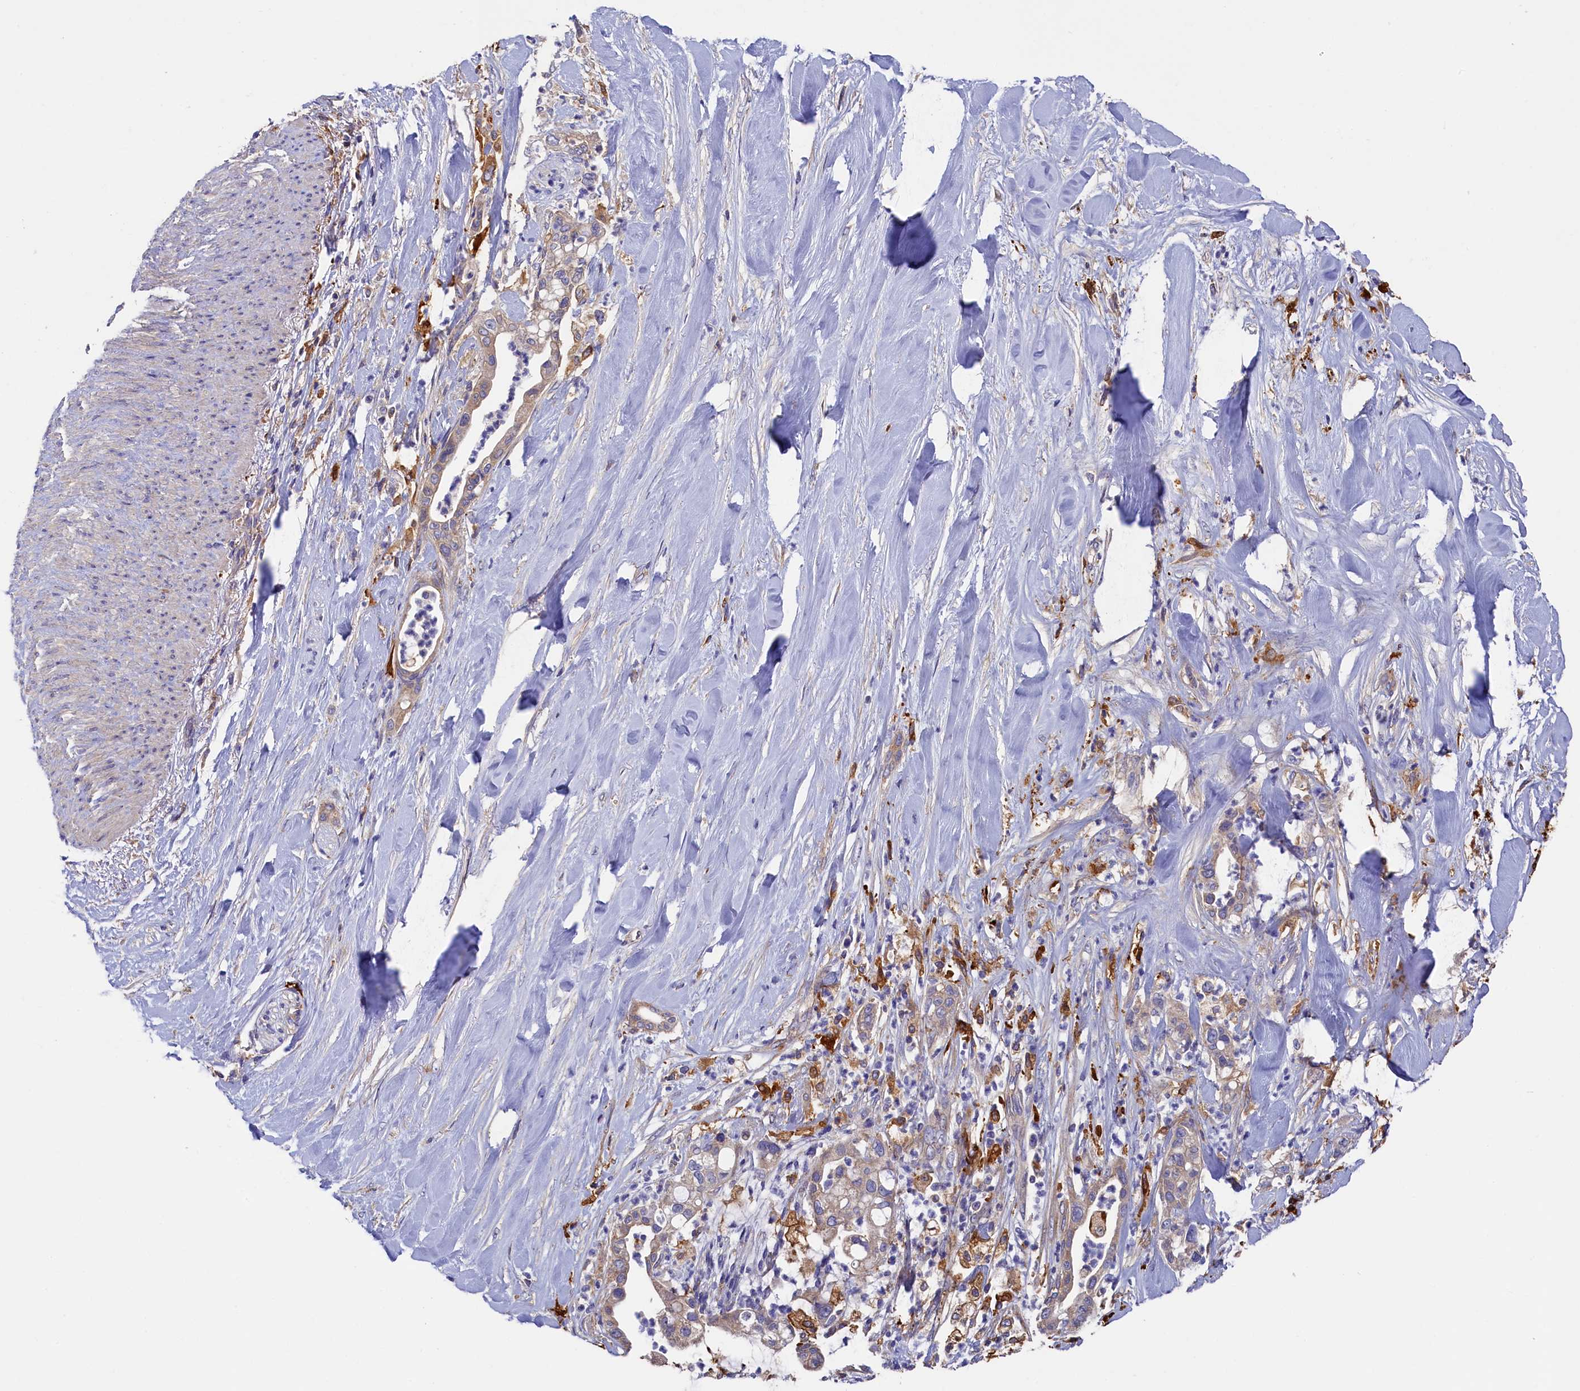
{"staining": {"intensity": "weak", "quantity": "<25%", "location": "cytoplasmic/membranous"}, "tissue": "liver cancer", "cell_type": "Tumor cells", "image_type": "cancer", "snomed": [{"axis": "morphology", "description": "Cholangiocarcinoma"}, {"axis": "topography", "description": "Liver"}], "caption": "Tumor cells show no significant protein staining in liver cancer (cholangiocarcinoma).", "gene": "SEC31B", "patient": {"sex": "female", "age": 54}}